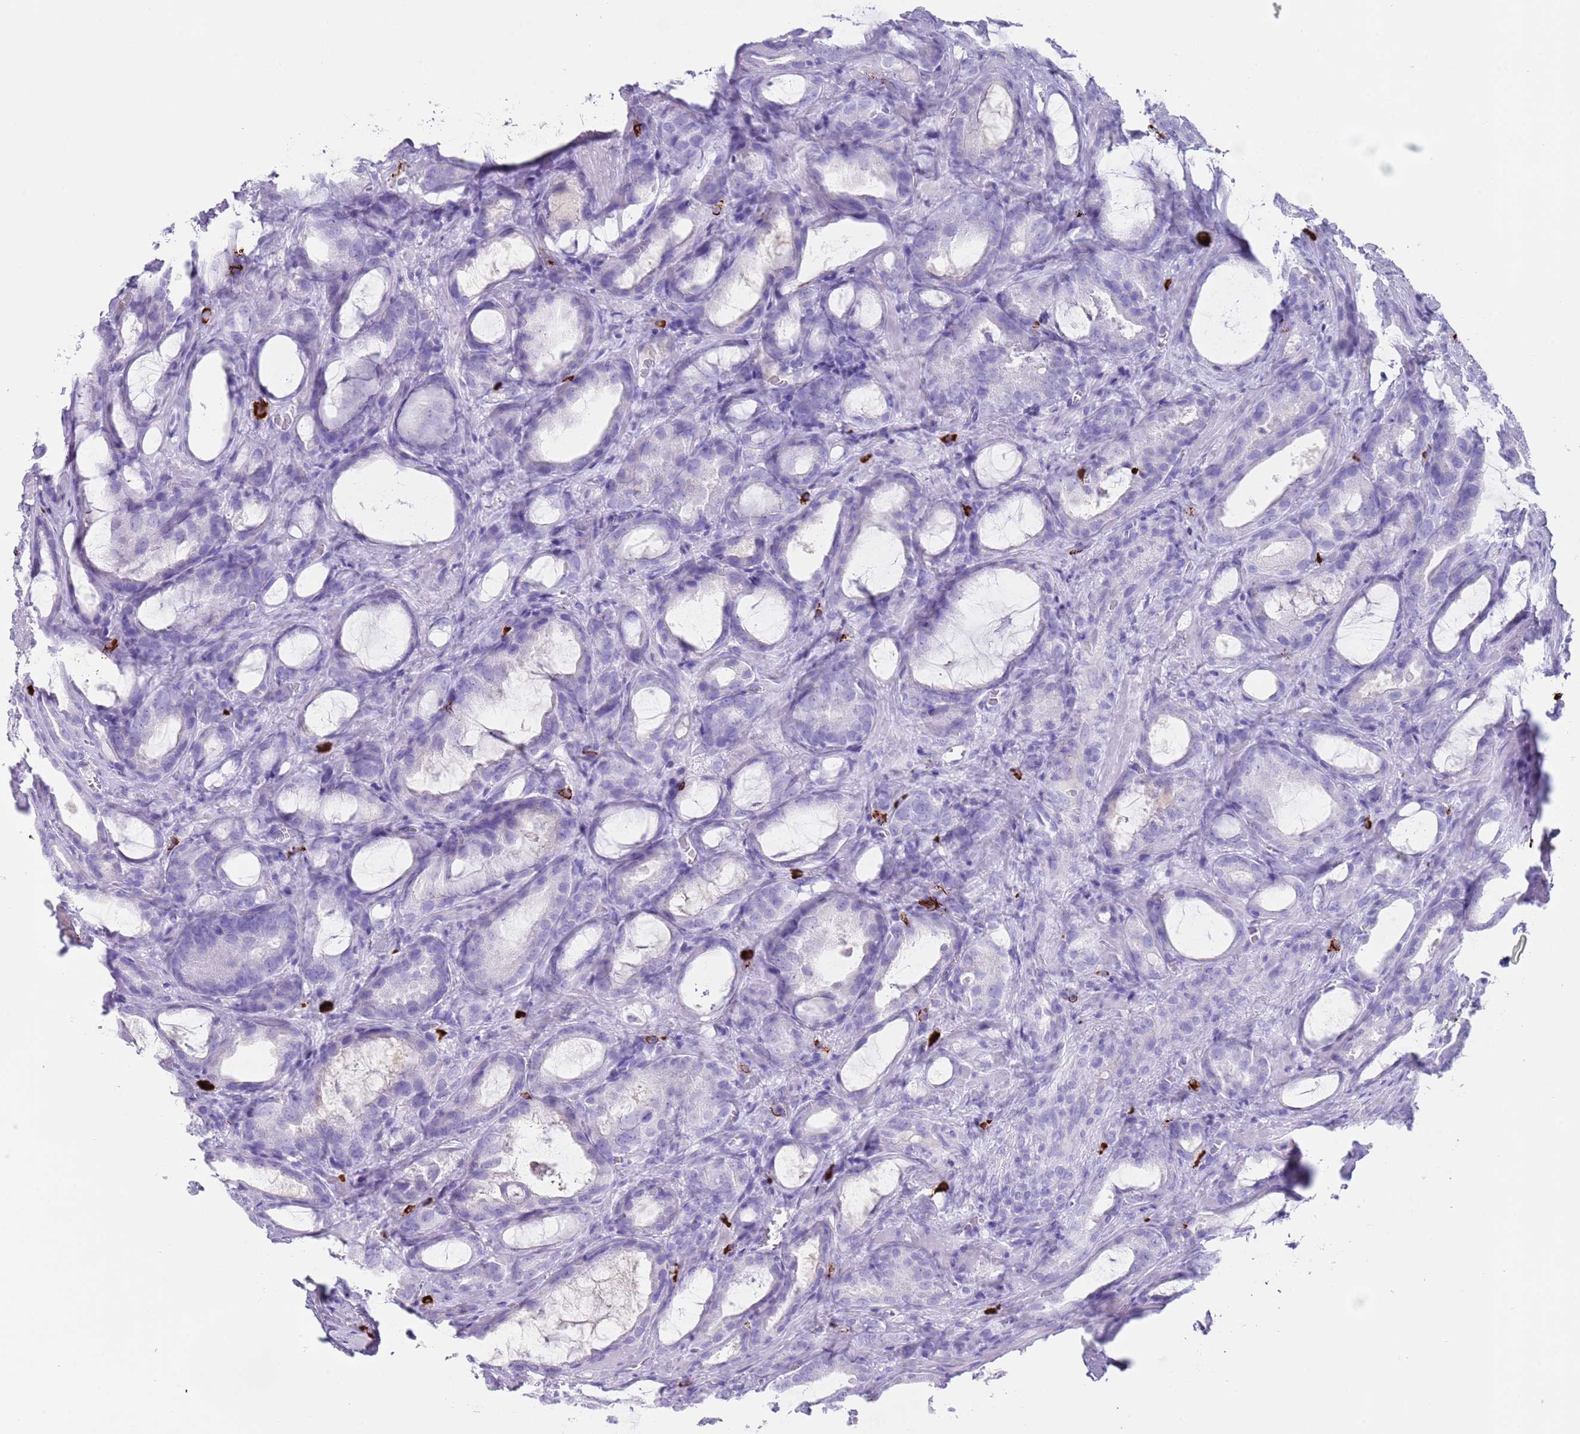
{"staining": {"intensity": "negative", "quantity": "none", "location": "none"}, "tissue": "prostate cancer", "cell_type": "Tumor cells", "image_type": "cancer", "snomed": [{"axis": "morphology", "description": "Adenocarcinoma, High grade"}, {"axis": "topography", "description": "Prostate"}], "caption": "Image shows no protein positivity in tumor cells of high-grade adenocarcinoma (prostate) tissue.", "gene": "MYADML2", "patient": {"sex": "male", "age": 72}}